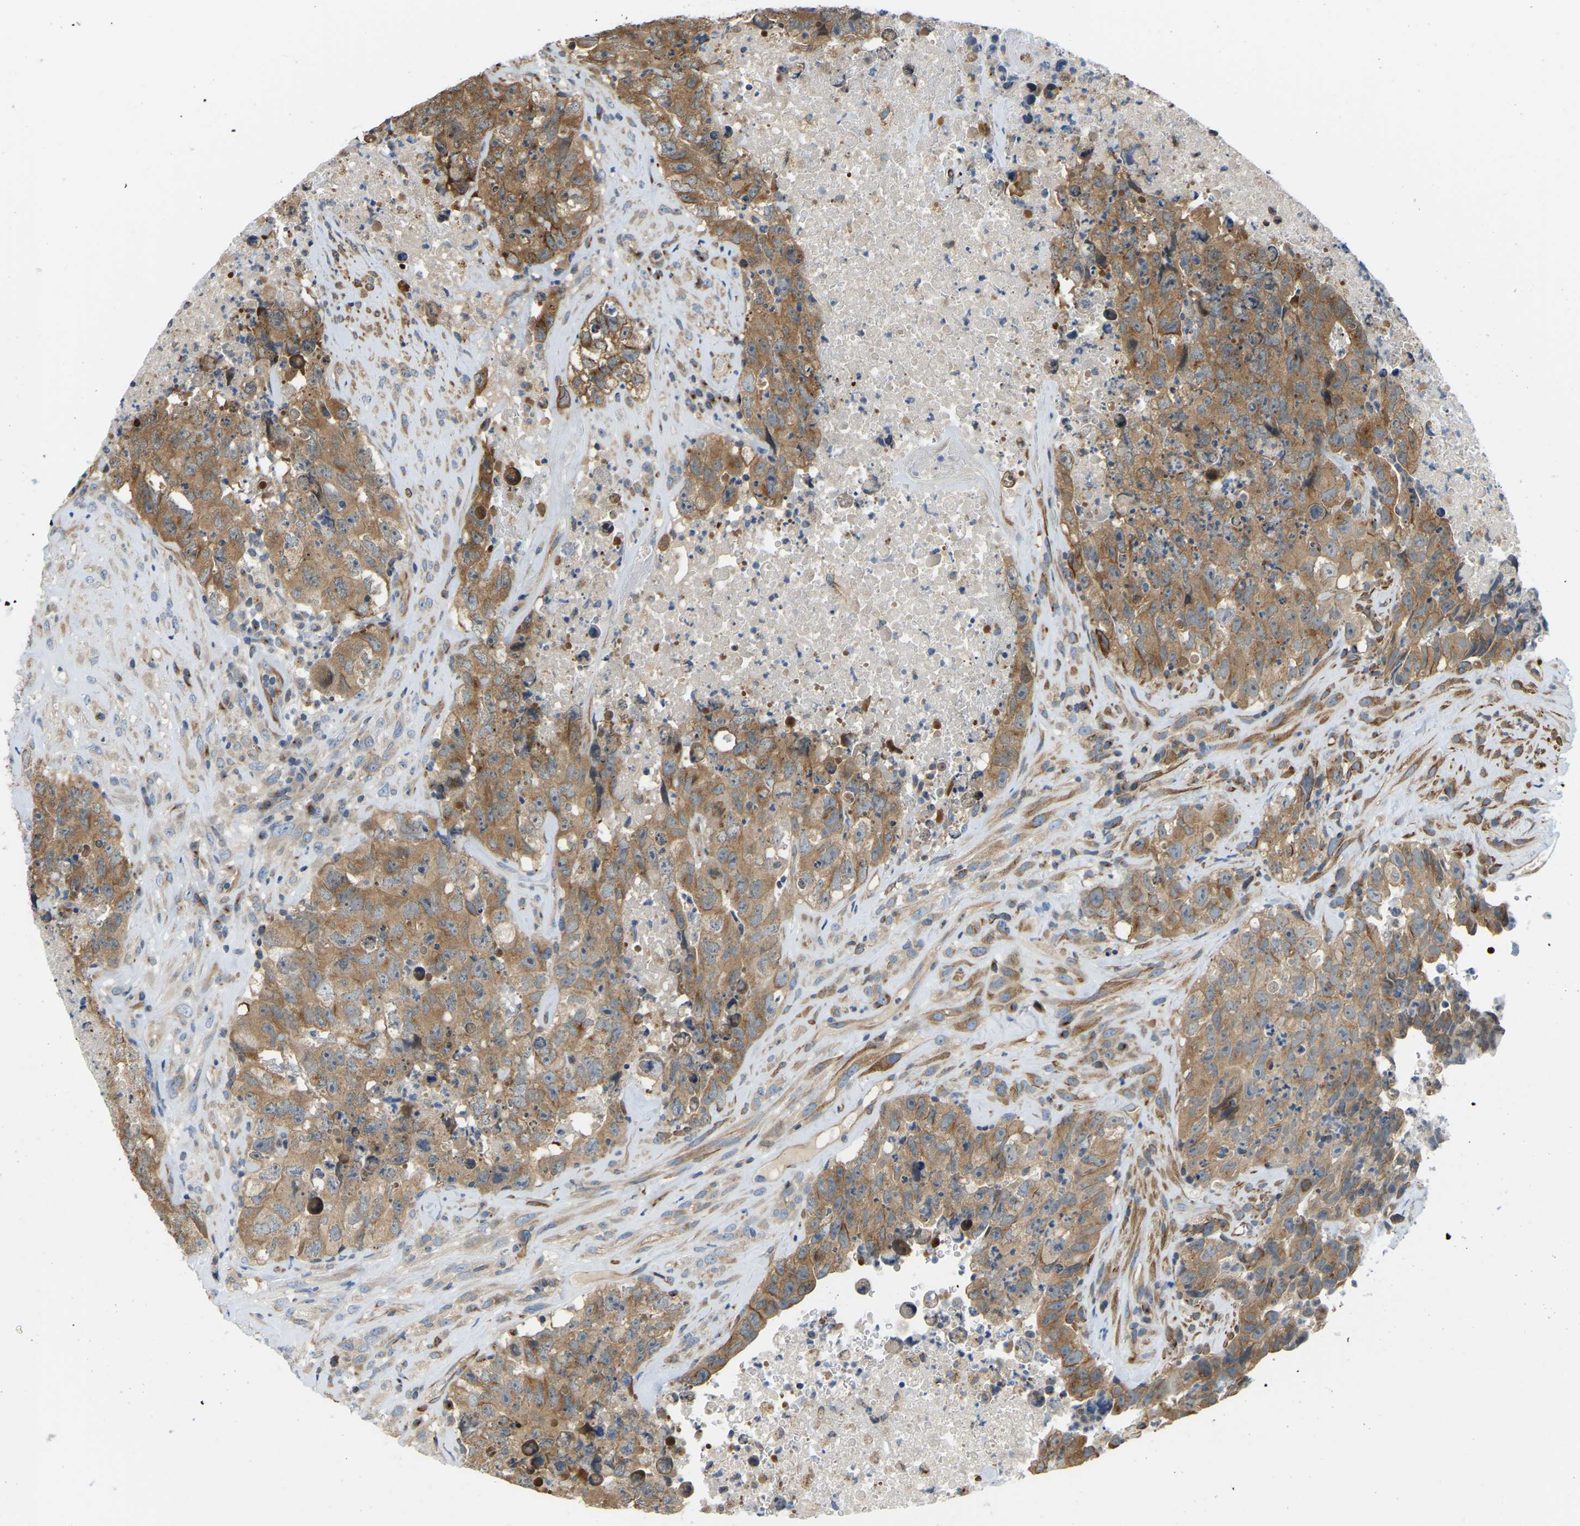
{"staining": {"intensity": "moderate", "quantity": ">75%", "location": "cytoplasmic/membranous"}, "tissue": "testis cancer", "cell_type": "Tumor cells", "image_type": "cancer", "snomed": [{"axis": "morphology", "description": "Carcinoma, Embryonal, NOS"}, {"axis": "topography", "description": "Testis"}], "caption": "An IHC photomicrograph of neoplastic tissue is shown. Protein staining in brown labels moderate cytoplasmic/membranous positivity in testis cancer within tumor cells. (DAB IHC, brown staining for protein, blue staining for nuclei).", "gene": "NME8", "patient": {"sex": "male", "age": 32}}